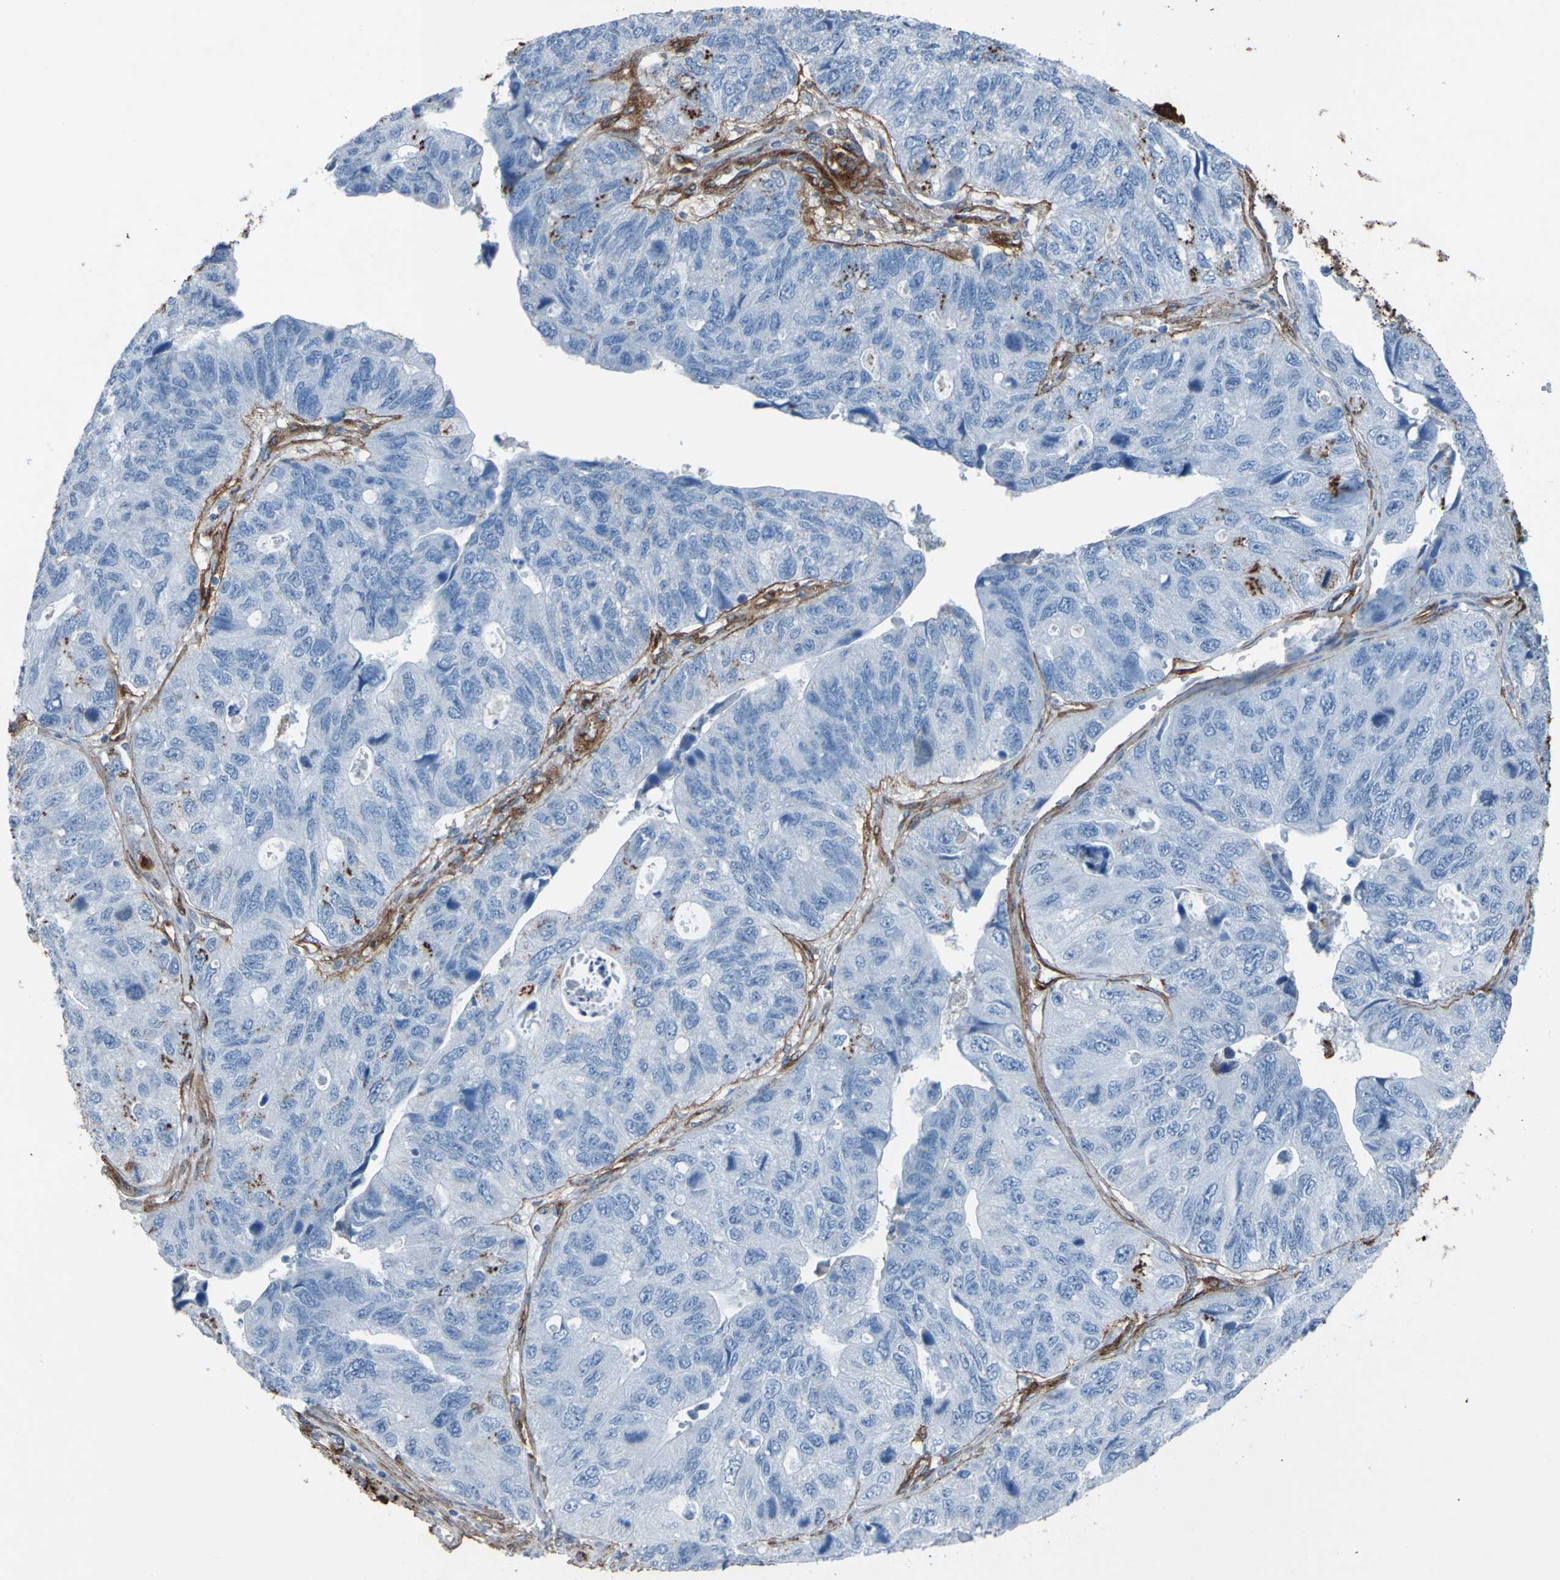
{"staining": {"intensity": "strong", "quantity": "25%-75%", "location": "cytoplasmic/membranous"}, "tissue": "stomach cancer", "cell_type": "Tumor cells", "image_type": "cancer", "snomed": [{"axis": "morphology", "description": "Adenocarcinoma, NOS"}, {"axis": "topography", "description": "Stomach"}], "caption": "Protein positivity by IHC displays strong cytoplasmic/membranous staining in approximately 25%-75% of tumor cells in stomach cancer (adenocarcinoma).", "gene": "COL4A2", "patient": {"sex": "male", "age": 59}}